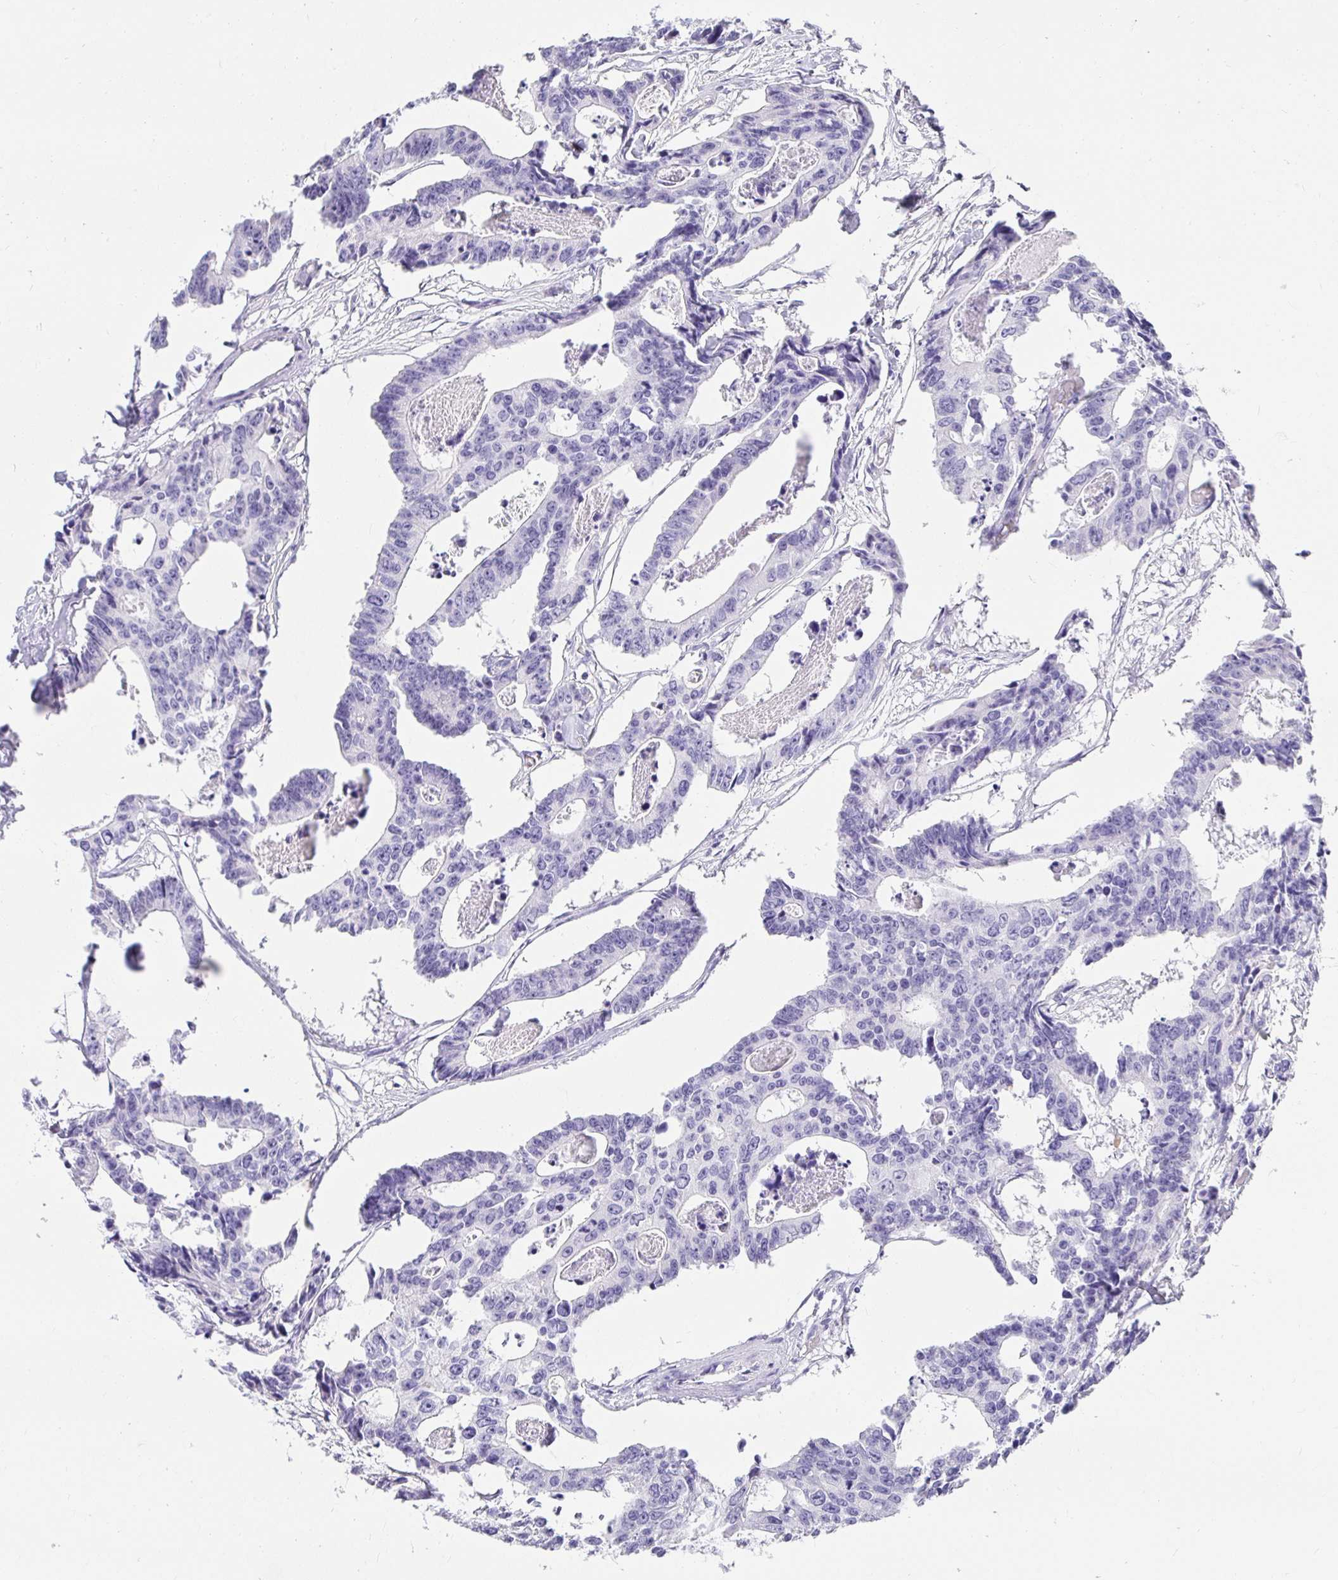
{"staining": {"intensity": "negative", "quantity": "none", "location": "none"}, "tissue": "colorectal cancer", "cell_type": "Tumor cells", "image_type": "cancer", "snomed": [{"axis": "morphology", "description": "Adenocarcinoma, NOS"}, {"axis": "topography", "description": "Rectum"}], "caption": "Micrograph shows no significant protein staining in tumor cells of colorectal cancer (adenocarcinoma).", "gene": "CHAT", "patient": {"sex": "male", "age": 57}}